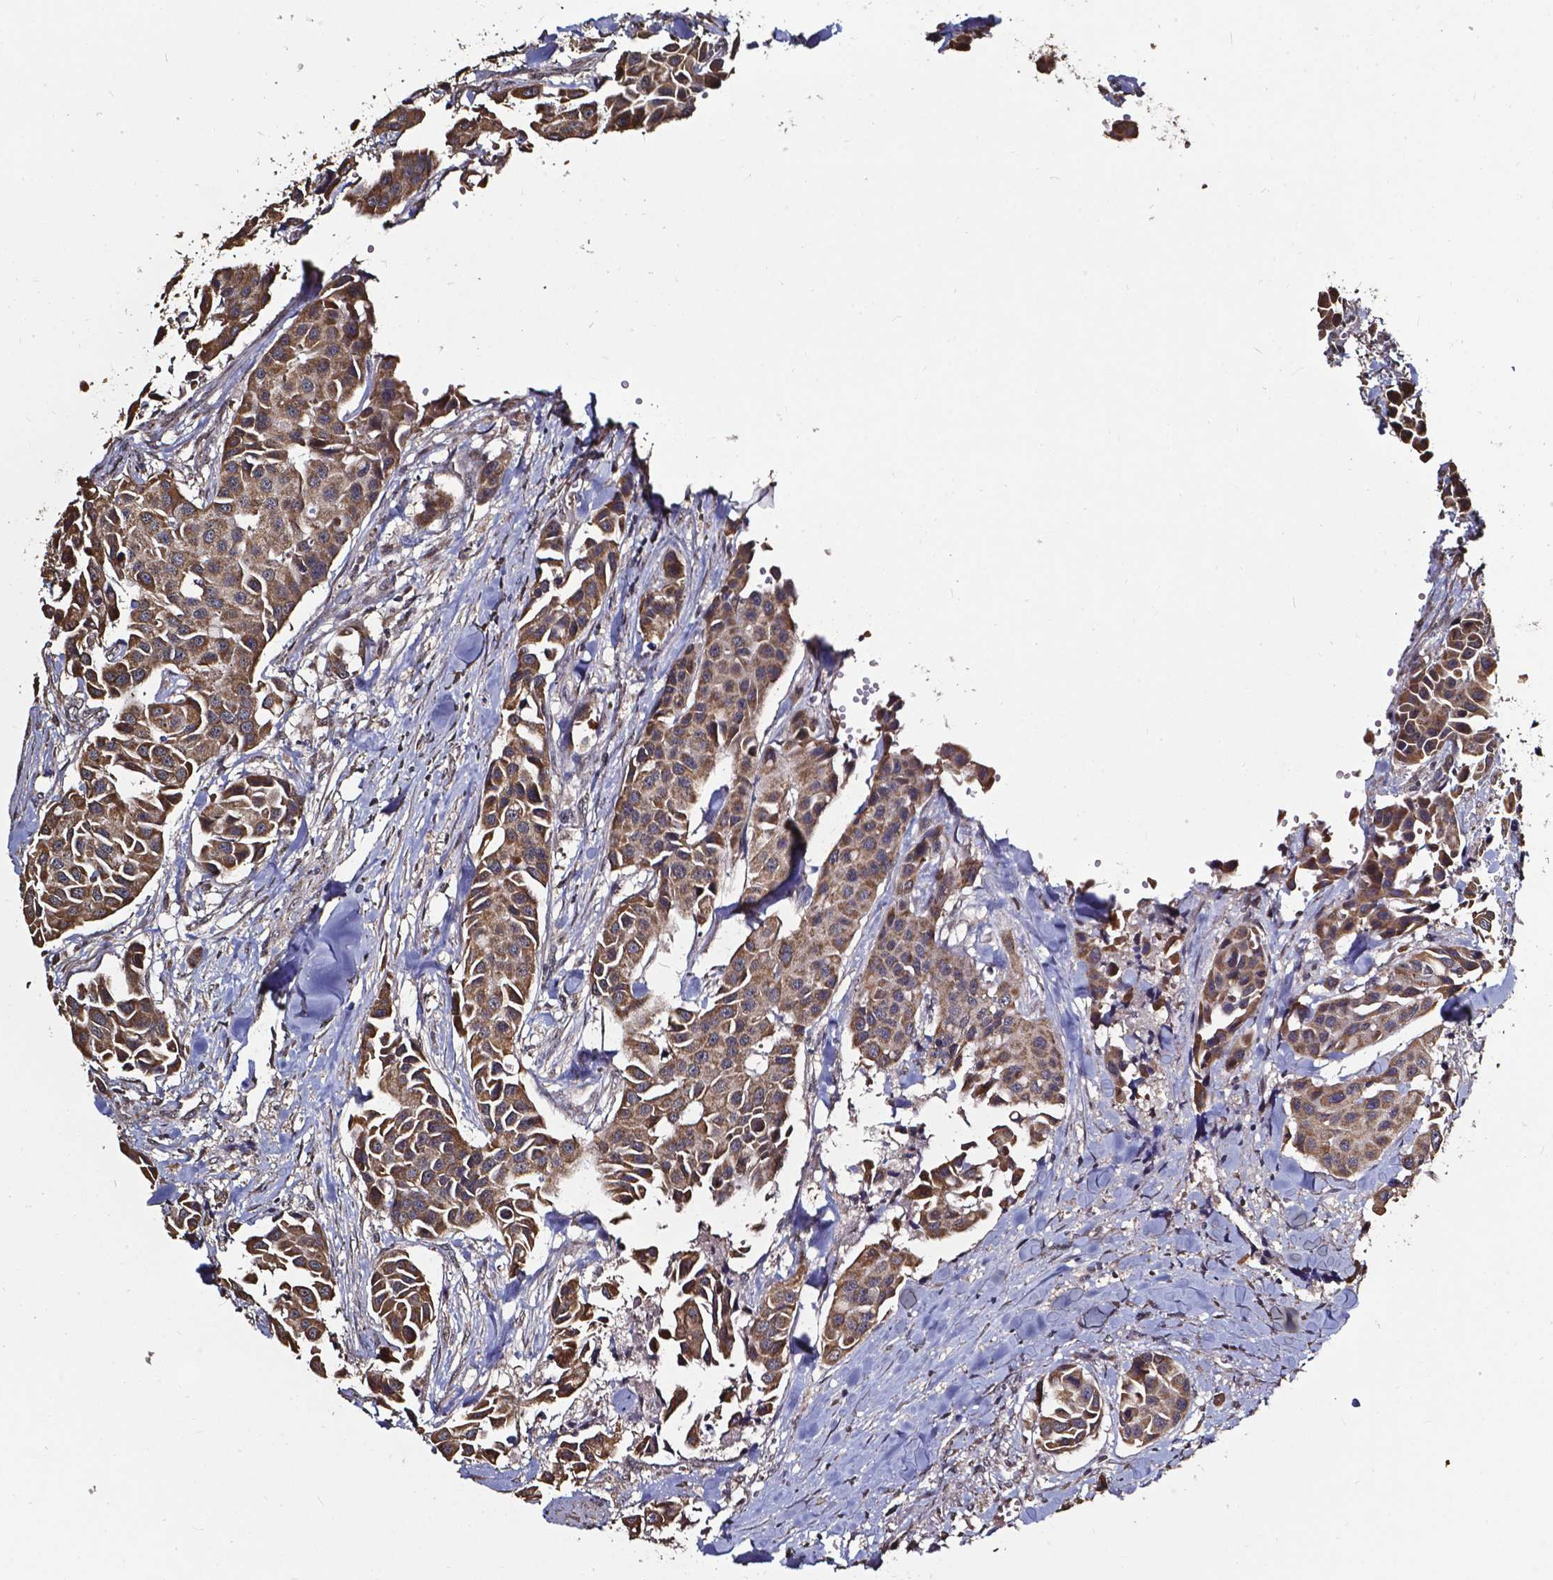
{"staining": {"intensity": "moderate", "quantity": ">75%", "location": "cytoplasmic/membranous"}, "tissue": "head and neck cancer", "cell_type": "Tumor cells", "image_type": "cancer", "snomed": [{"axis": "morphology", "description": "Adenocarcinoma, NOS"}, {"axis": "topography", "description": "Head-Neck"}], "caption": "High-magnification brightfield microscopy of adenocarcinoma (head and neck) stained with DAB (3,3'-diaminobenzidine) (brown) and counterstained with hematoxylin (blue). tumor cells exhibit moderate cytoplasmic/membranous expression is appreciated in approximately>75% of cells.", "gene": "GLRA2", "patient": {"sex": "male", "age": 76}}